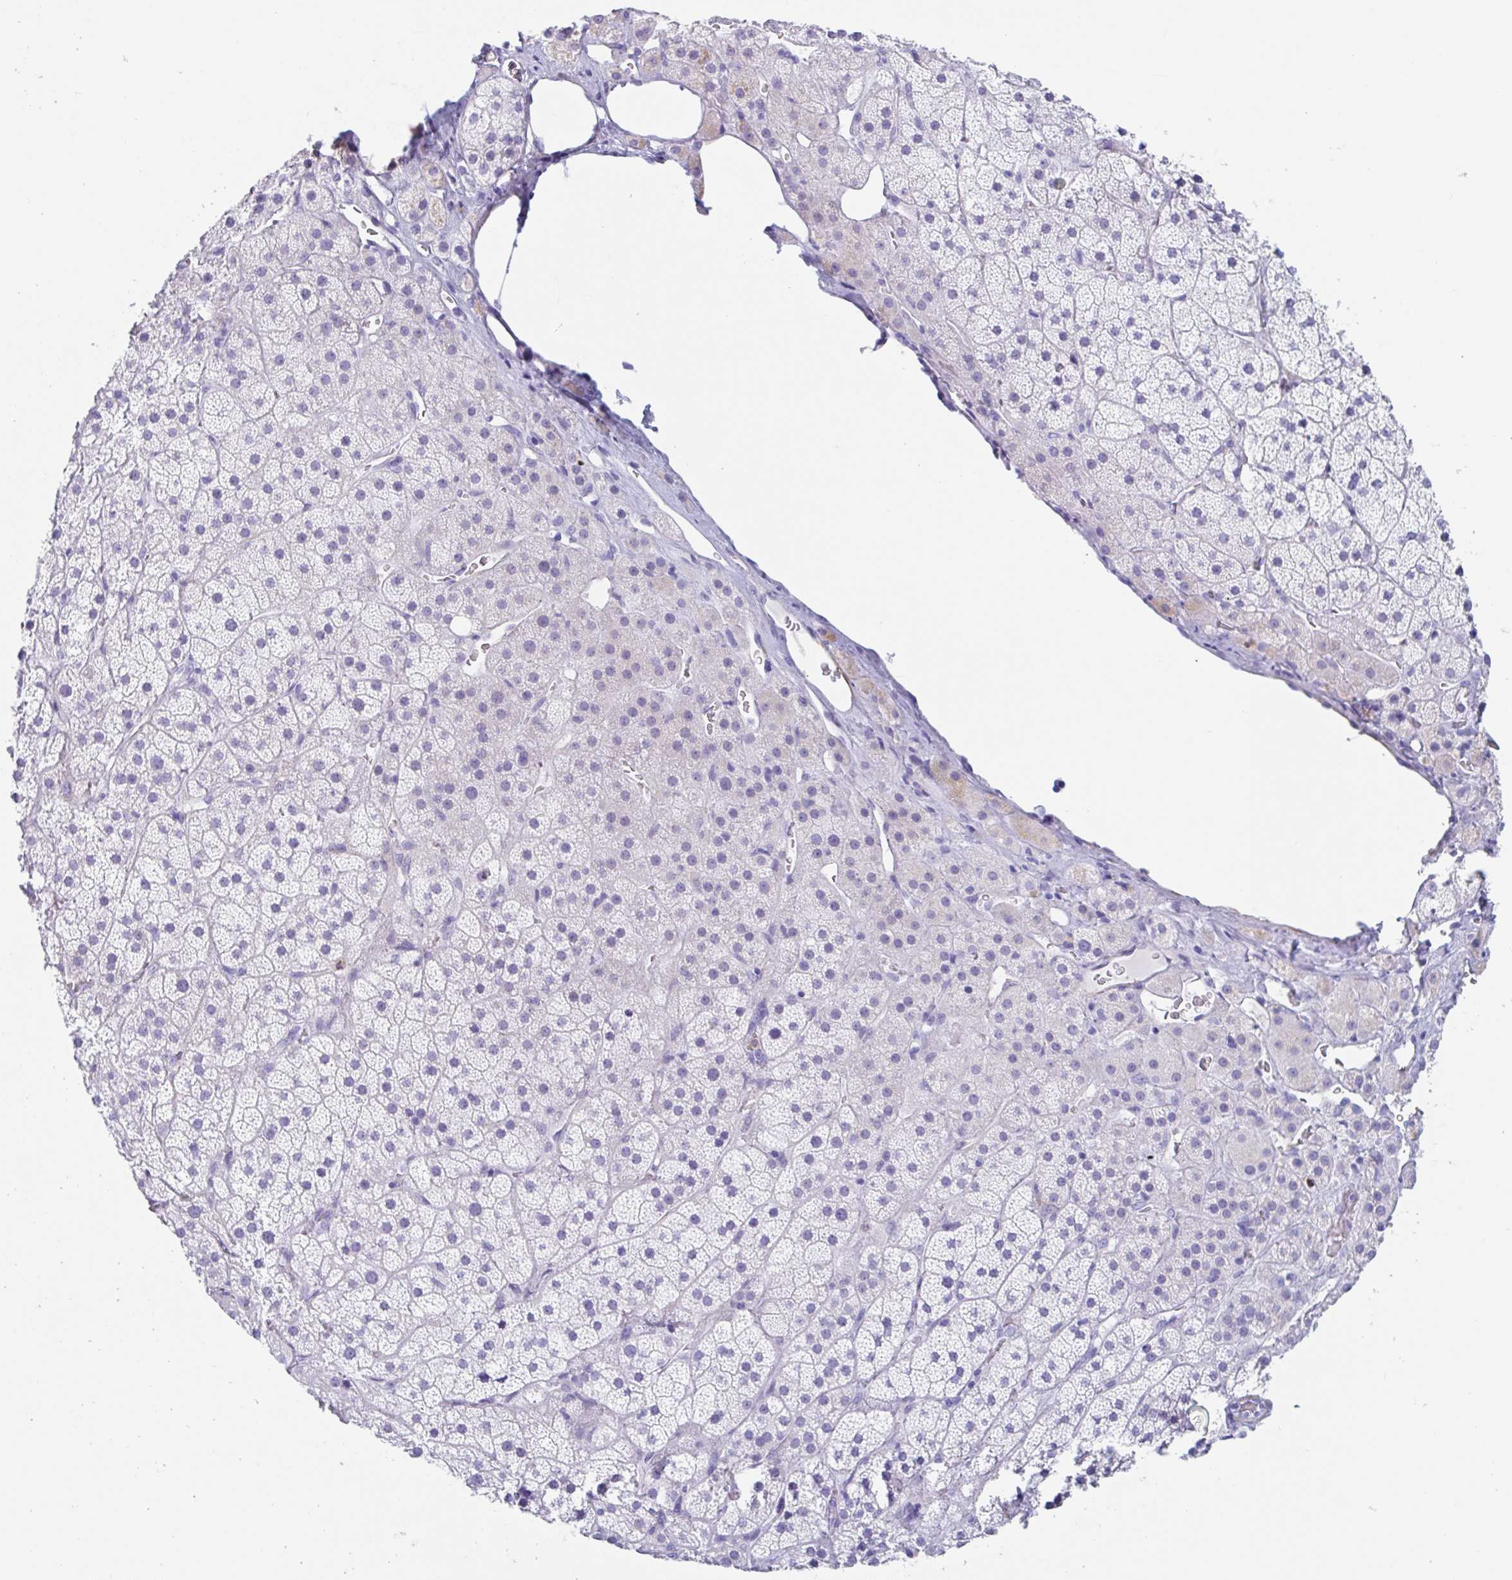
{"staining": {"intensity": "weak", "quantity": "<25%", "location": "cytoplasmic/membranous"}, "tissue": "adrenal gland", "cell_type": "Glandular cells", "image_type": "normal", "snomed": [{"axis": "morphology", "description": "Normal tissue, NOS"}, {"axis": "topography", "description": "Adrenal gland"}], "caption": "Image shows no significant protein staining in glandular cells of unremarkable adrenal gland.", "gene": "TAS2R41", "patient": {"sex": "male", "age": 57}}